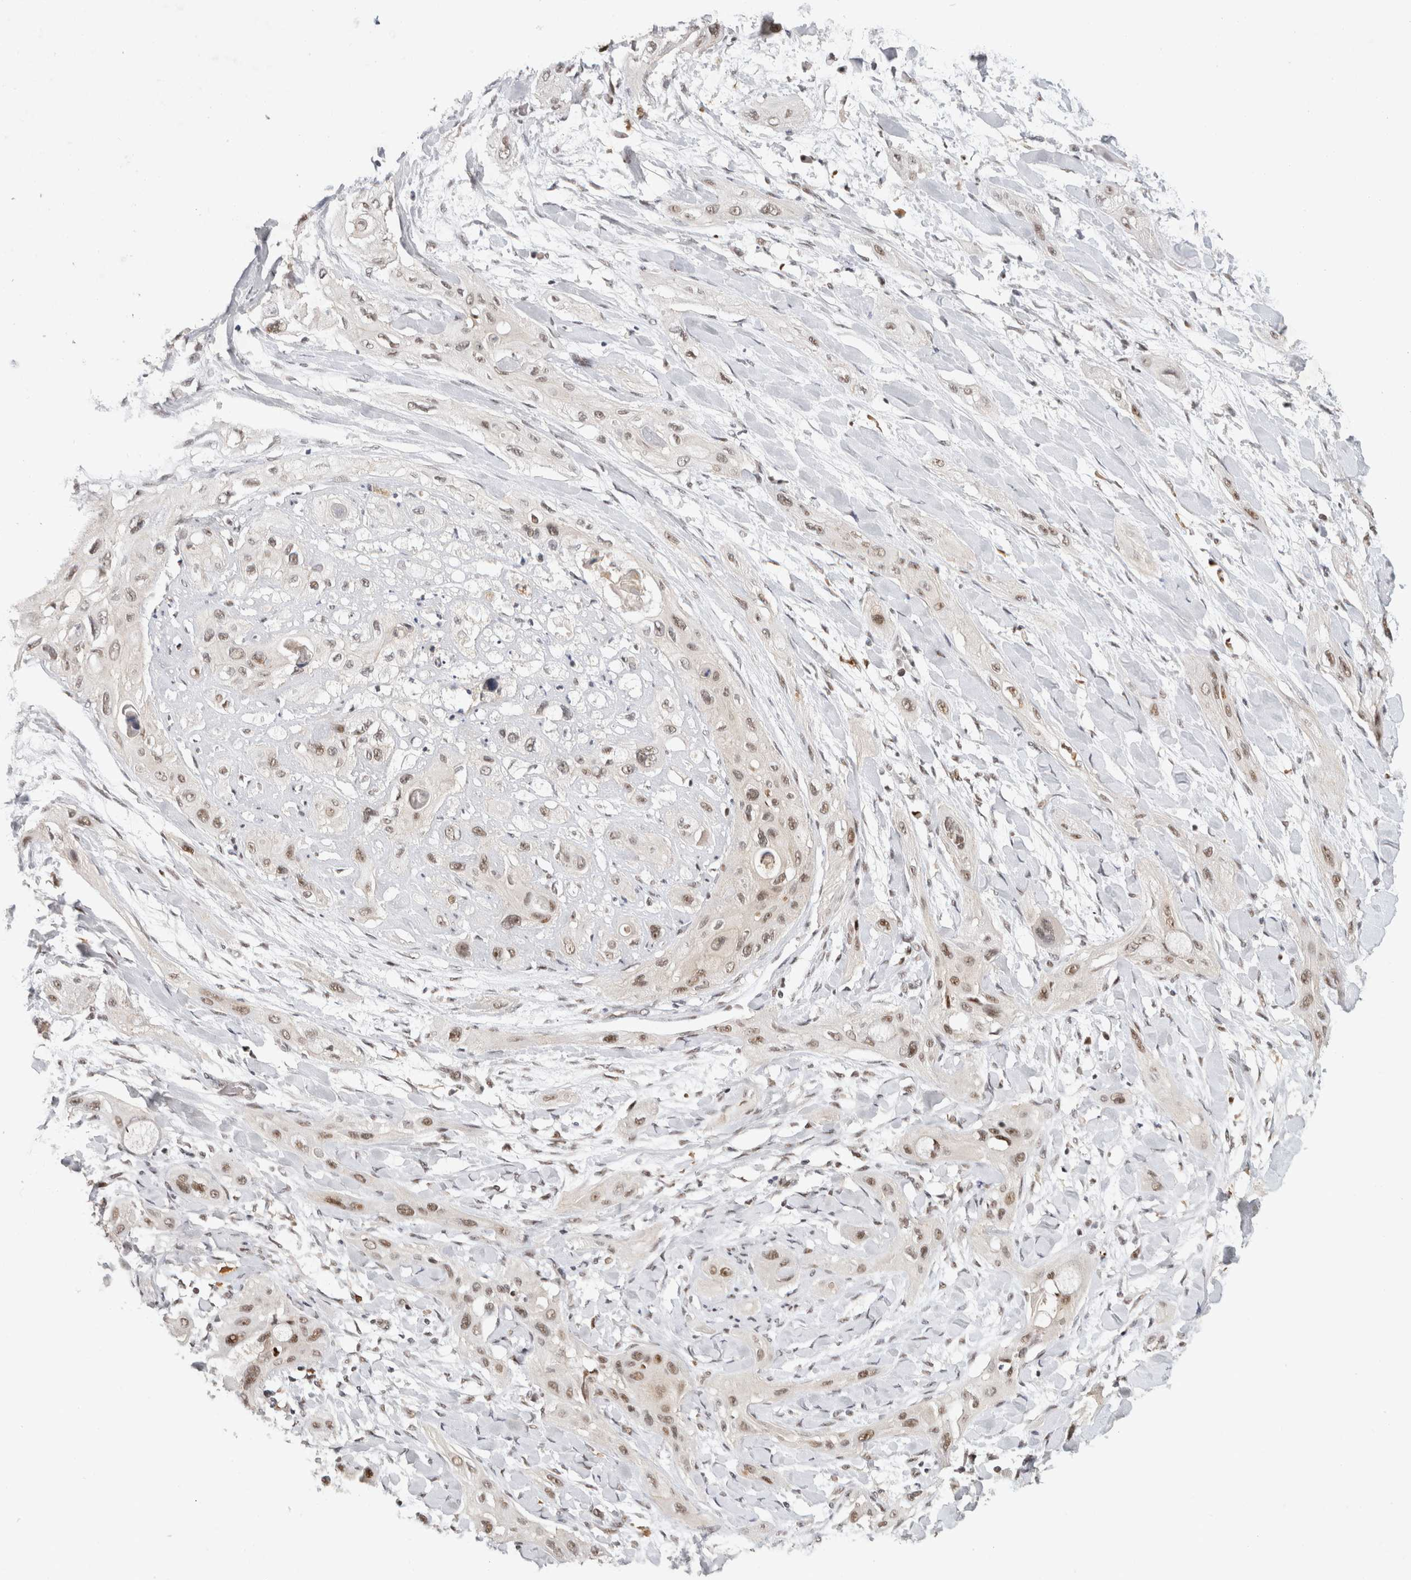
{"staining": {"intensity": "weak", "quantity": ">75%", "location": "nuclear"}, "tissue": "lung cancer", "cell_type": "Tumor cells", "image_type": "cancer", "snomed": [{"axis": "morphology", "description": "Squamous cell carcinoma, NOS"}, {"axis": "topography", "description": "Lung"}], "caption": "Squamous cell carcinoma (lung) stained with a brown dye displays weak nuclear positive staining in about >75% of tumor cells.", "gene": "HESX1", "patient": {"sex": "female", "age": 47}}